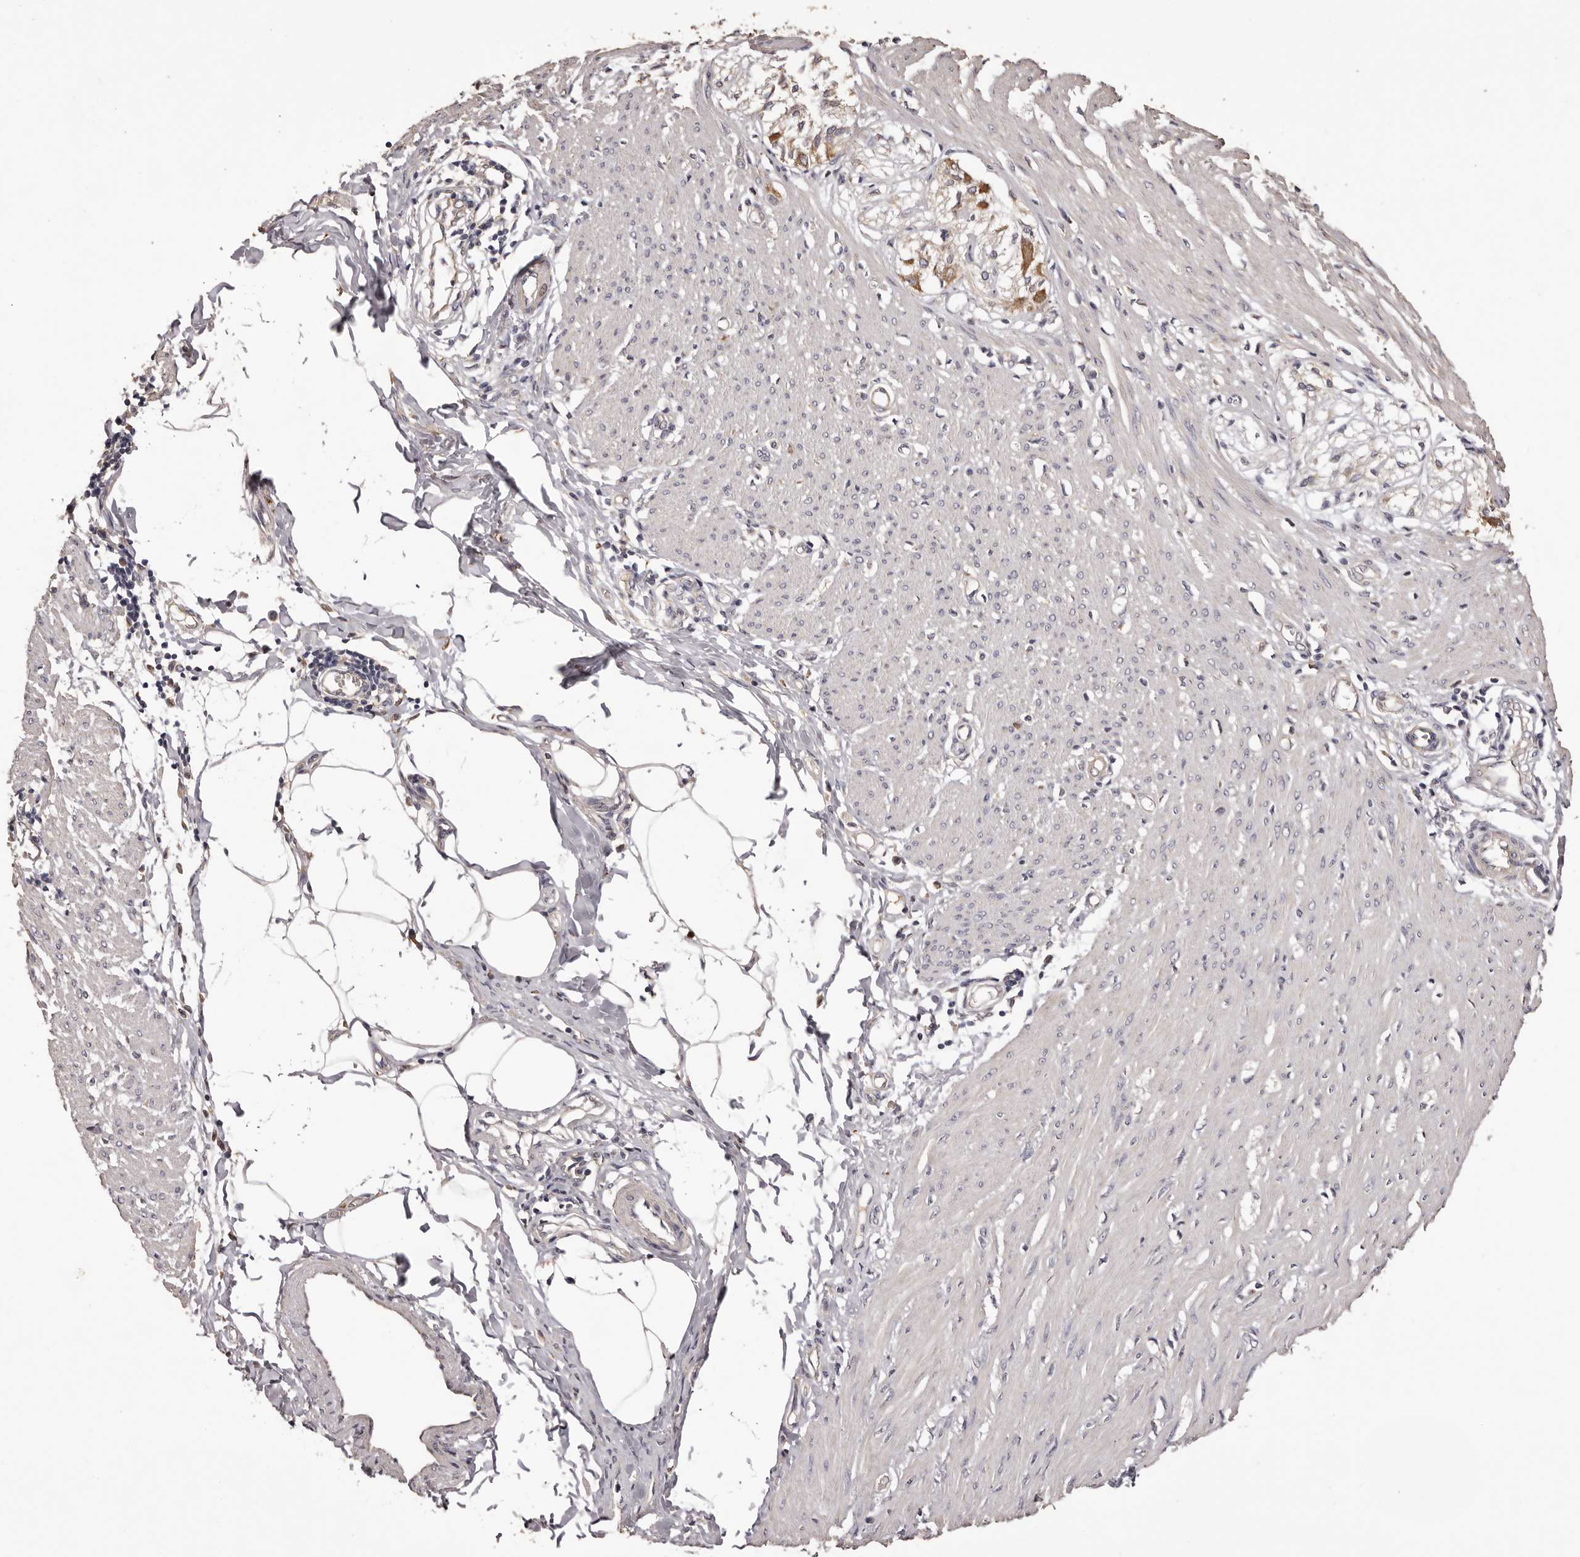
{"staining": {"intensity": "negative", "quantity": "none", "location": "none"}, "tissue": "smooth muscle", "cell_type": "Smooth muscle cells", "image_type": "normal", "snomed": [{"axis": "morphology", "description": "Normal tissue, NOS"}, {"axis": "morphology", "description": "Adenocarcinoma, NOS"}, {"axis": "topography", "description": "Colon"}, {"axis": "topography", "description": "Peripheral nerve tissue"}], "caption": "A high-resolution histopathology image shows immunohistochemistry (IHC) staining of unremarkable smooth muscle, which demonstrates no significant positivity in smooth muscle cells. (DAB immunohistochemistry (IHC) visualized using brightfield microscopy, high magnification).", "gene": "ETNK1", "patient": {"sex": "male", "age": 14}}